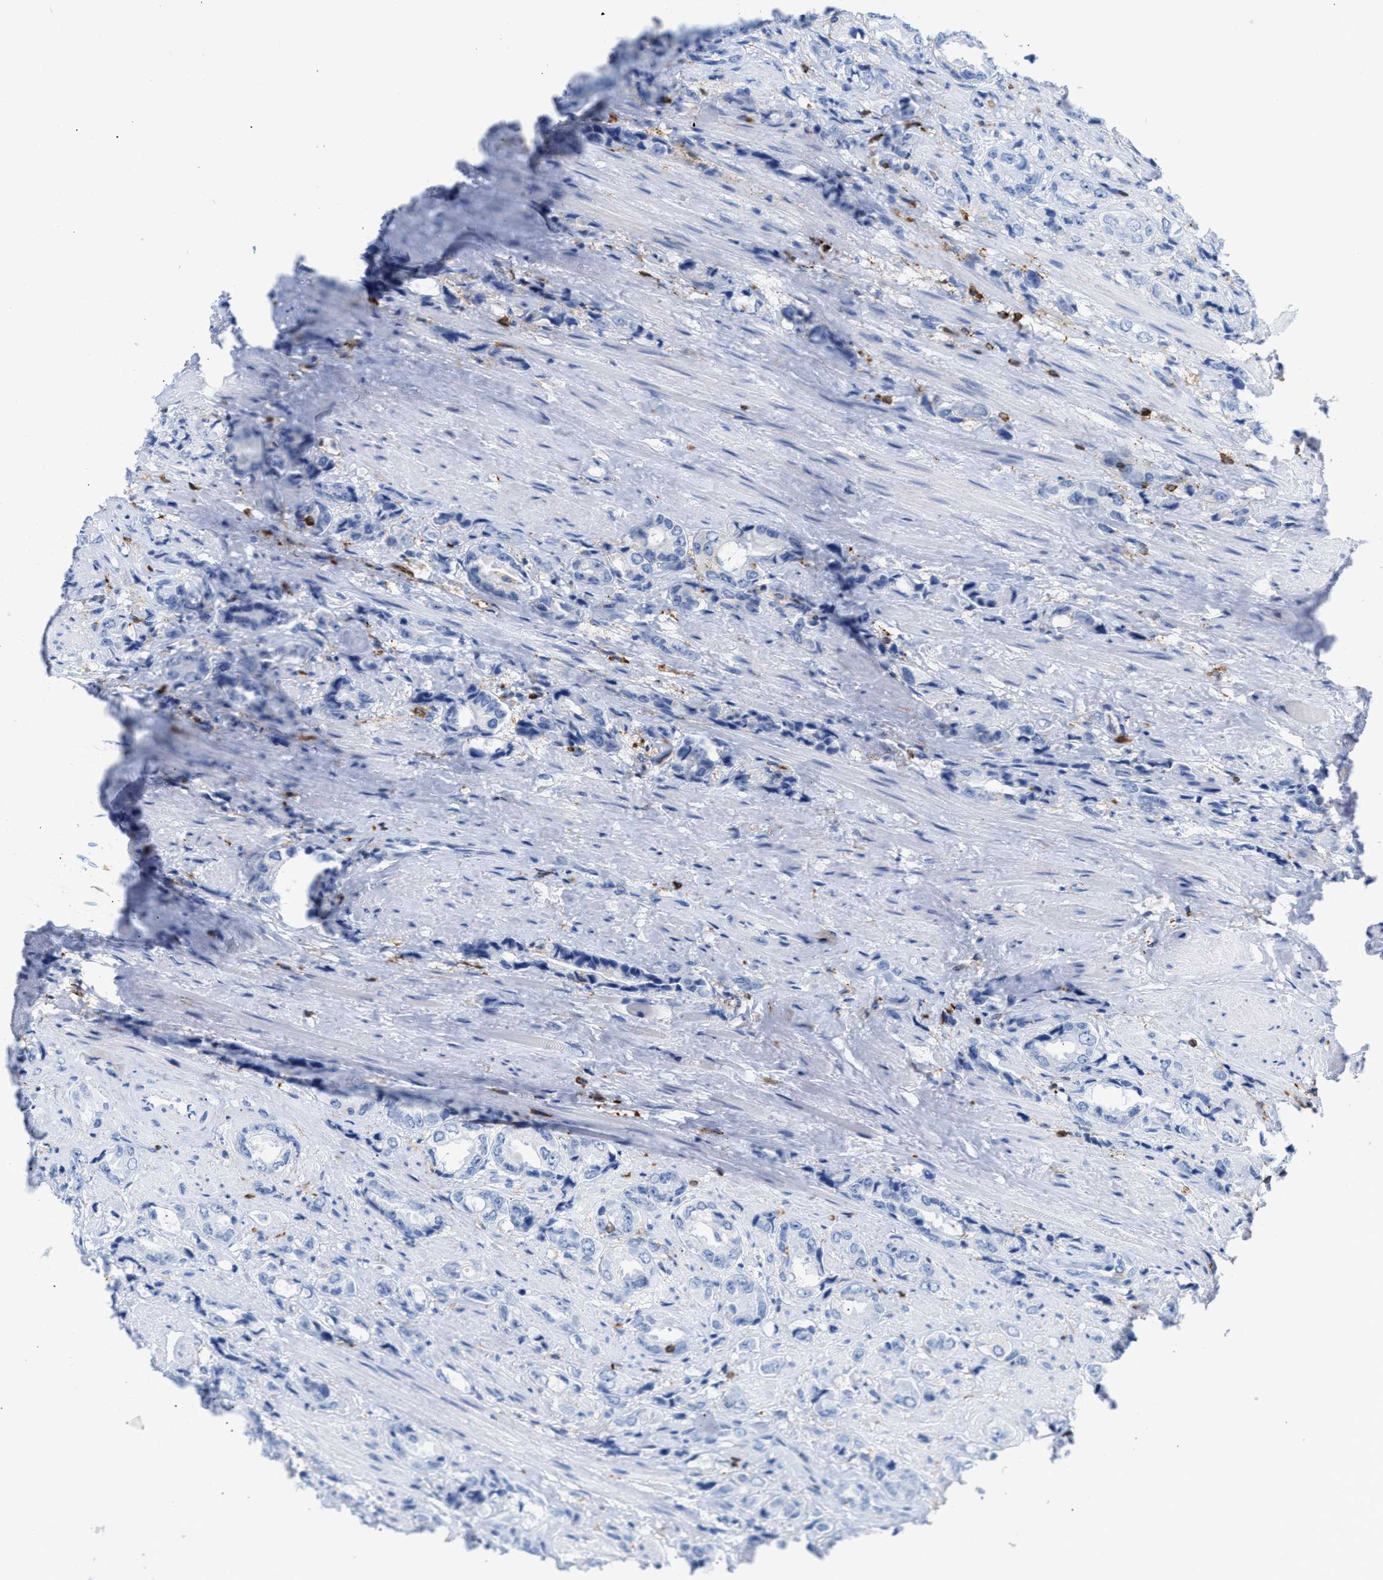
{"staining": {"intensity": "negative", "quantity": "none", "location": "none"}, "tissue": "prostate cancer", "cell_type": "Tumor cells", "image_type": "cancer", "snomed": [{"axis": "morphology", "description": "Adenocarcinoma, High grade"}, {"axis": "topography", "description": "Prostate"}], "caption": "Histopathology image shows no significant protein positivity in tumor cells of prostate cancer.", "gene": "LCP1", "patient": {"sex": "male", "age": 61}}